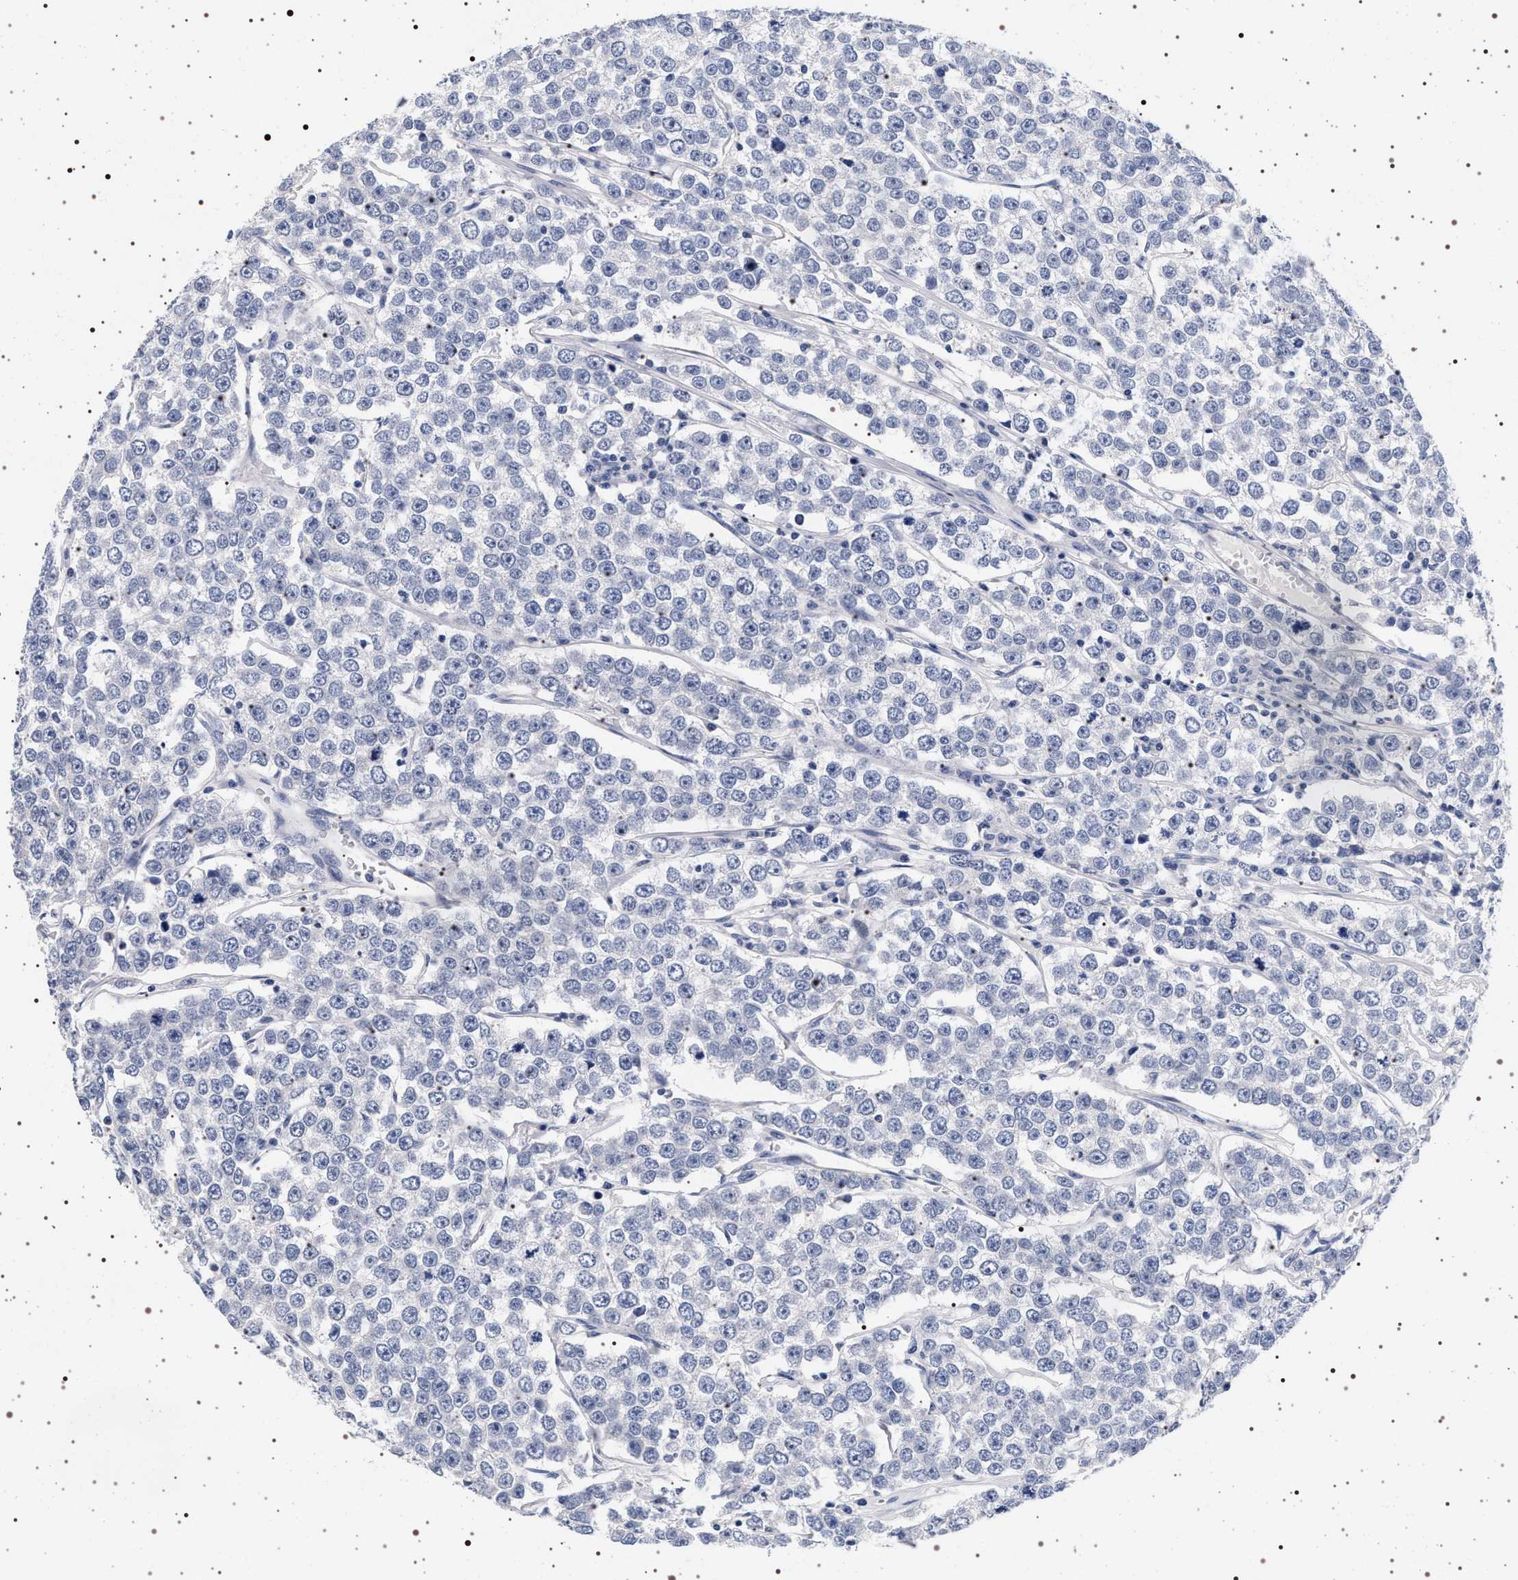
{"staining": {"intensity": "negative", "quantity": "none", "location": "none"}, "tissue": "testis cancer", "cell_type": "Tumor cells", "image_type": "cancer", "snomed": [{"axis": "morphology", "description": "Seminoma, NOS"}, {"axis": "morphology", "description": "Carcinoma, Embryonal, NOS"}, {"axis": "topography", "description": "Testis"}], "caption": "The photomicrograph shows no significant staining in tumor cells of testis embryonal carcinoma.", "gene": "MAPK10", "patient": {"sex": "male", "age": 52}}